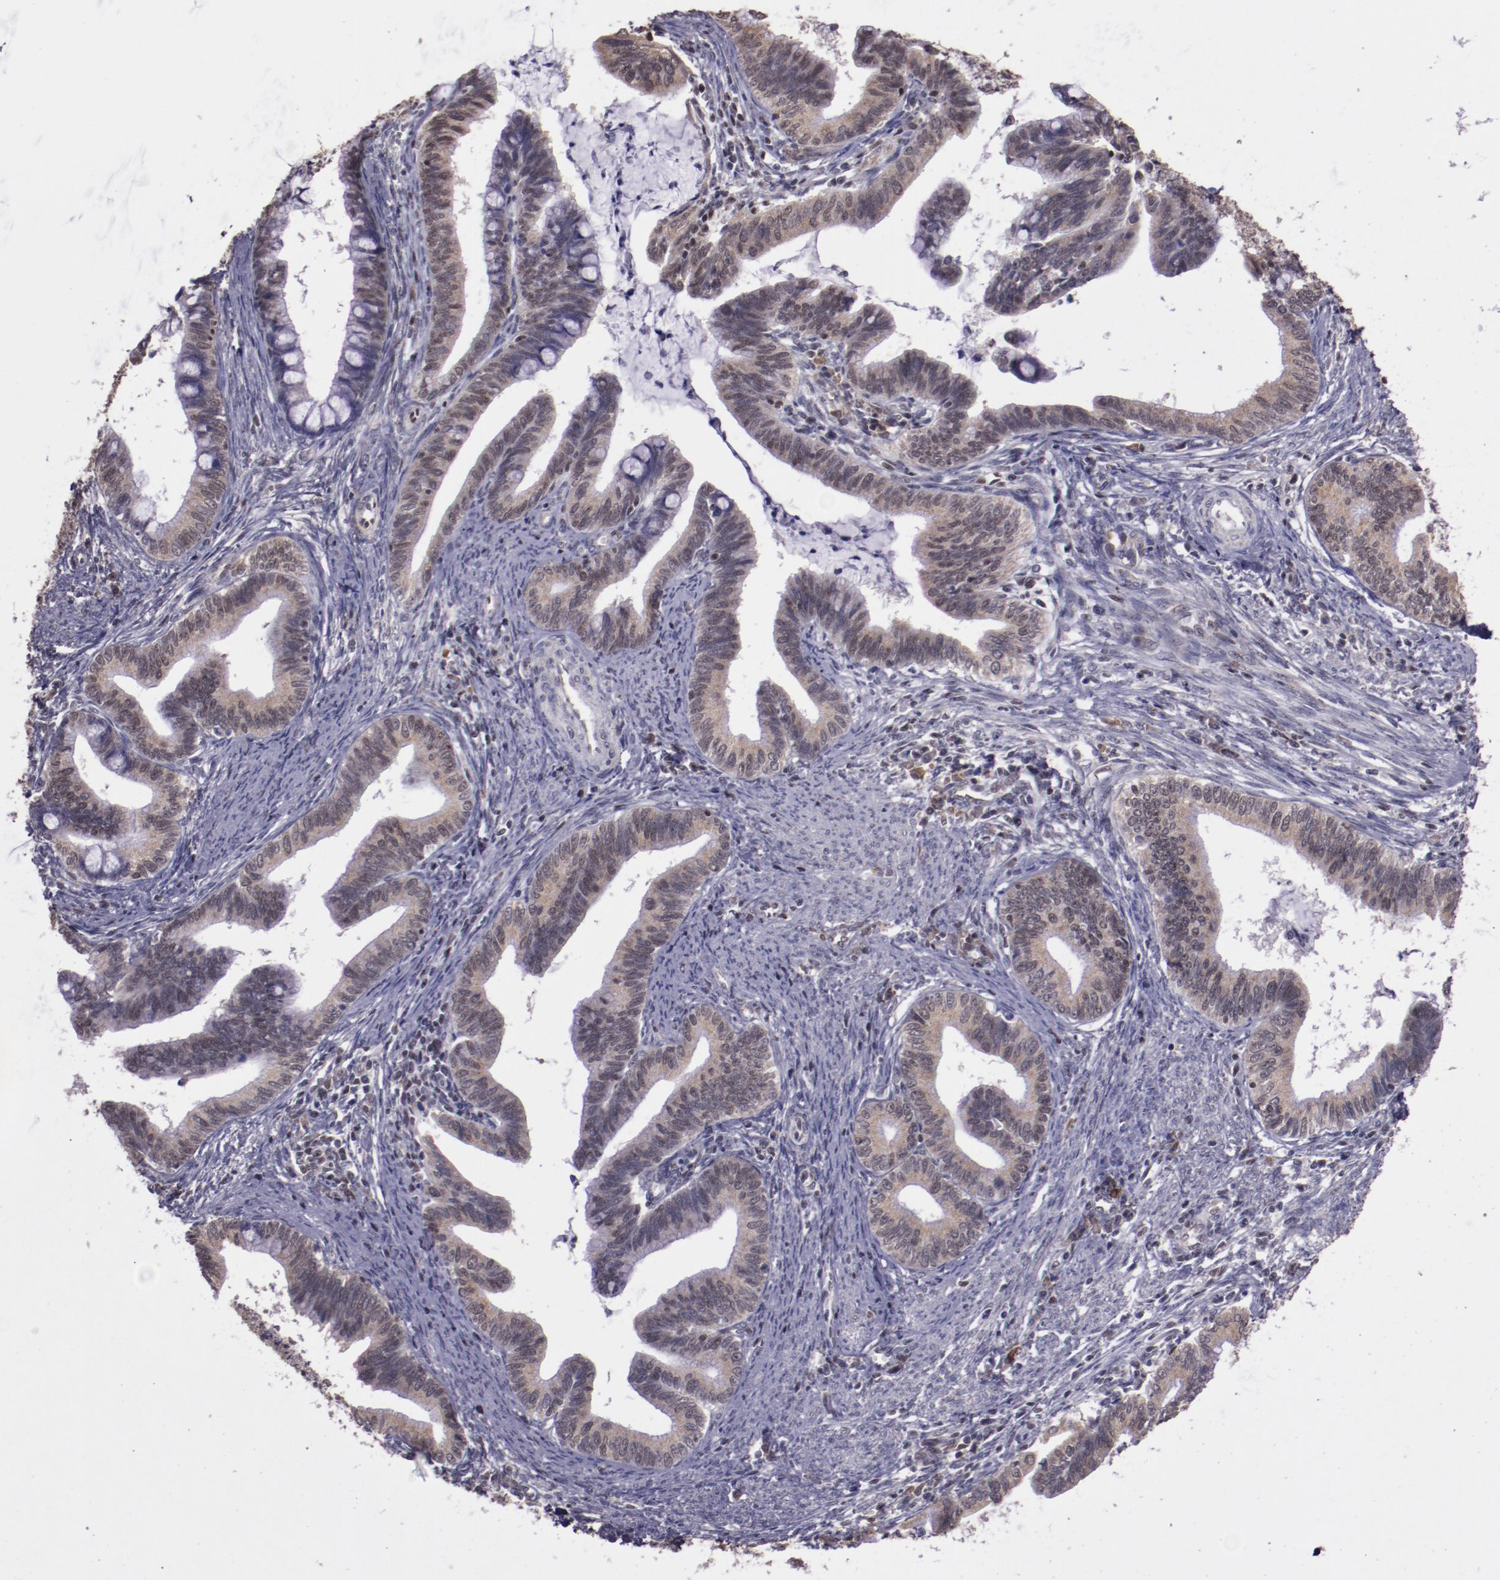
{"staining": {"intensity": "weak", "quantity": ">75%", "location": "cytoplasmic/membranous,nuclear"}, "tissue": "cervical cancer", "cell_type": "Tumor cells", "image_type": "cancer", "snomed": [{"axis": "morphology", "description": "Adenocarcinoma, NOS"}, {"axis": "topography", "description": "Cervix"}], "caption": "Protein staining by IHC exhibits weak cytoplasmic/membranous and nuclear staining in approximately >75% of tumor cells in adenocarcinoma (cervical). The protein is stained brown, and the nuclei are stained in blue (DAB IHC with brightfield microscopy, high magnification).", "gene": "ELF1", "patient": {"sex": "female", "age": 36}}